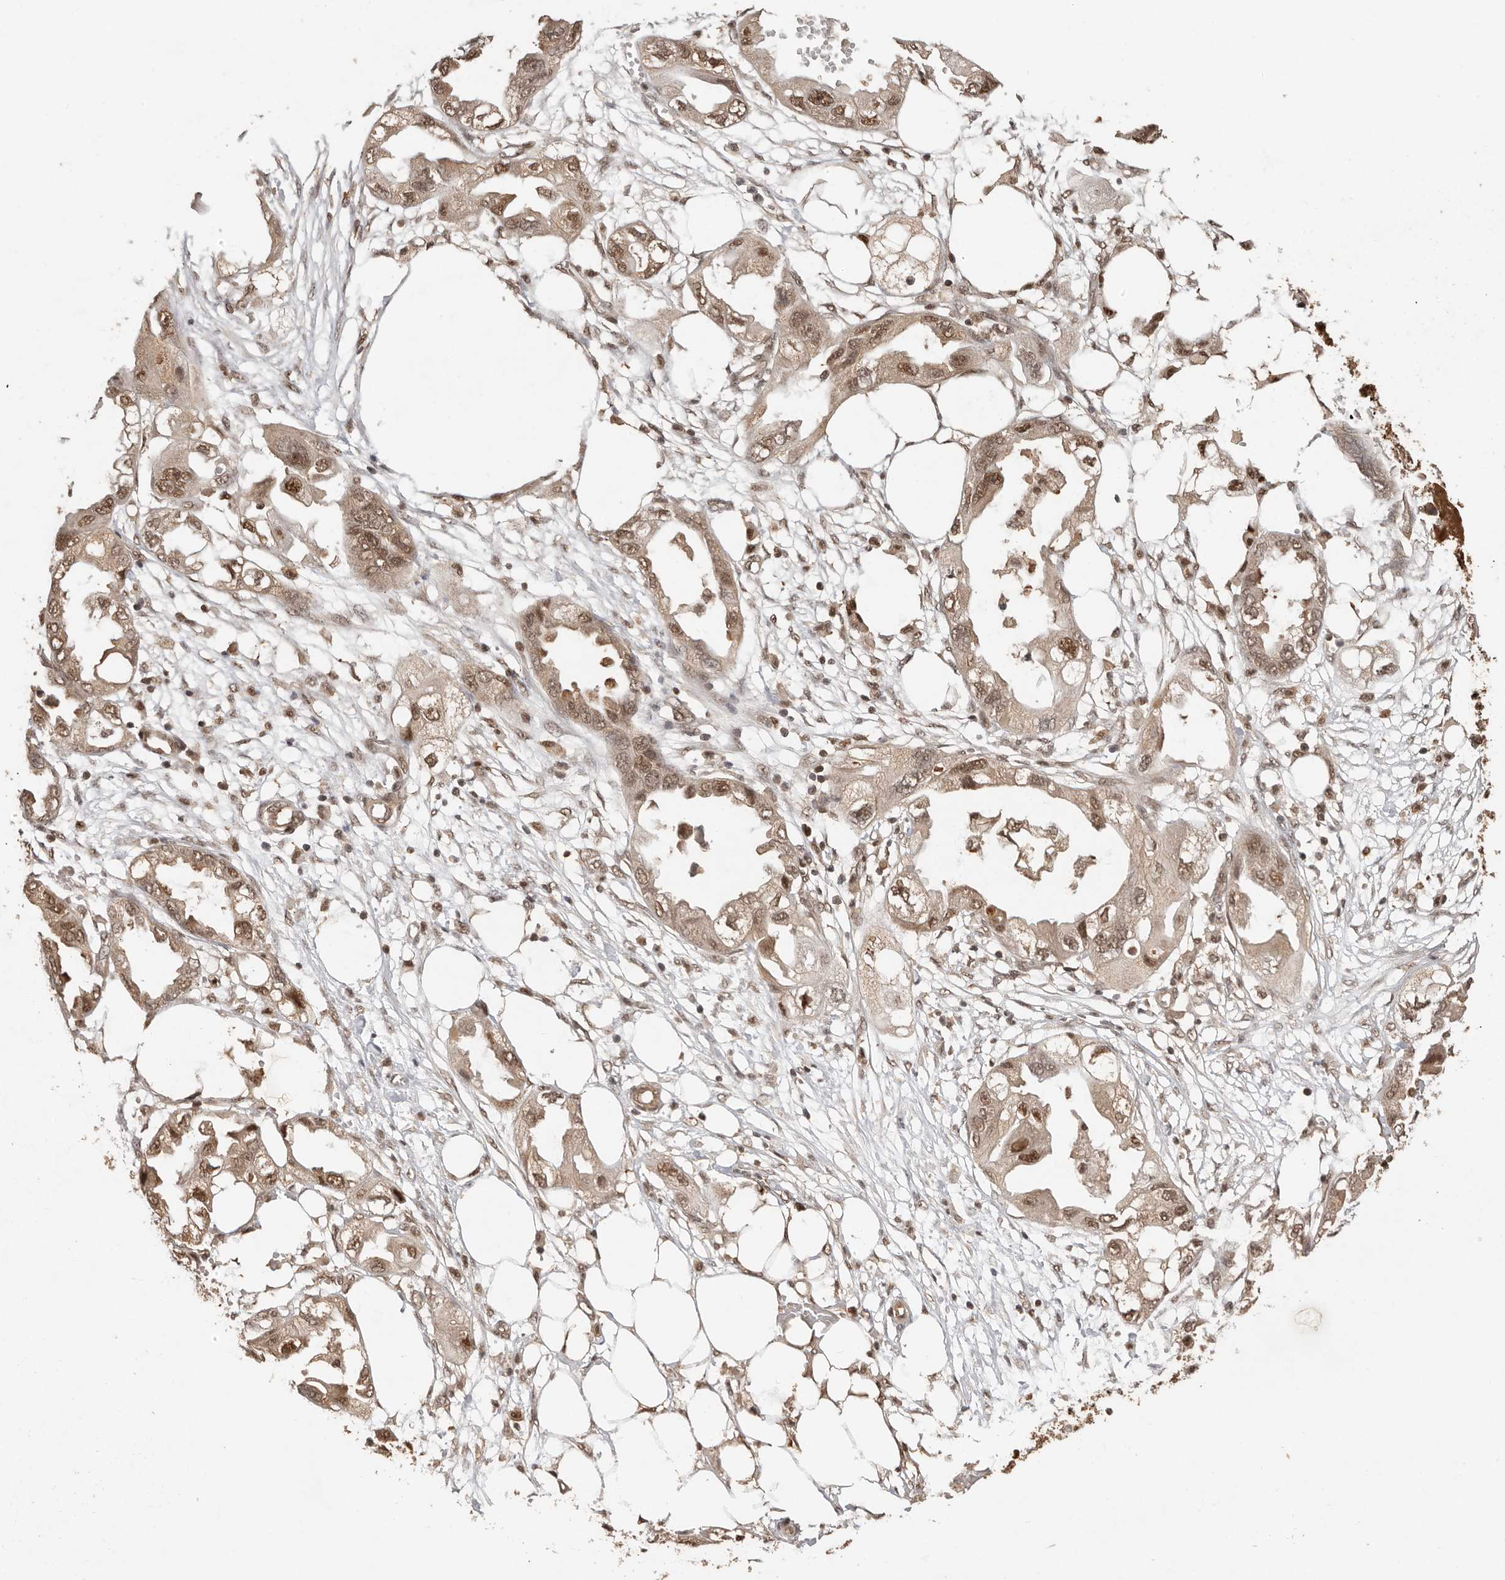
{"staining": {"intensity": "moderate", "quantity": ">75%", "location": "cytoplasmic/membranous,nuclear"}, "tissue": "endometrial cancer", "cell_type": "Tumor cells", "image_type": "cancer", "snomed": [{"axis": "morphology", "description": "Adenocarcinoma, NOS"}, {"axis": "morphology", "description": "Adenocarcinoma, metastatic, NOS"}, {"axis": "topography", "description": "Adipose tissue"}, {"axis": "topography", "description": "Endometrium"}], "caption": "Tumor cells exhibit medium levels of moderate cytoplasmic/membranous and nuclear staining in about >75% of cells in human endometrial cancer.", "gene": "PSMA5", "patient": {"sex": "female", "age": 67}}